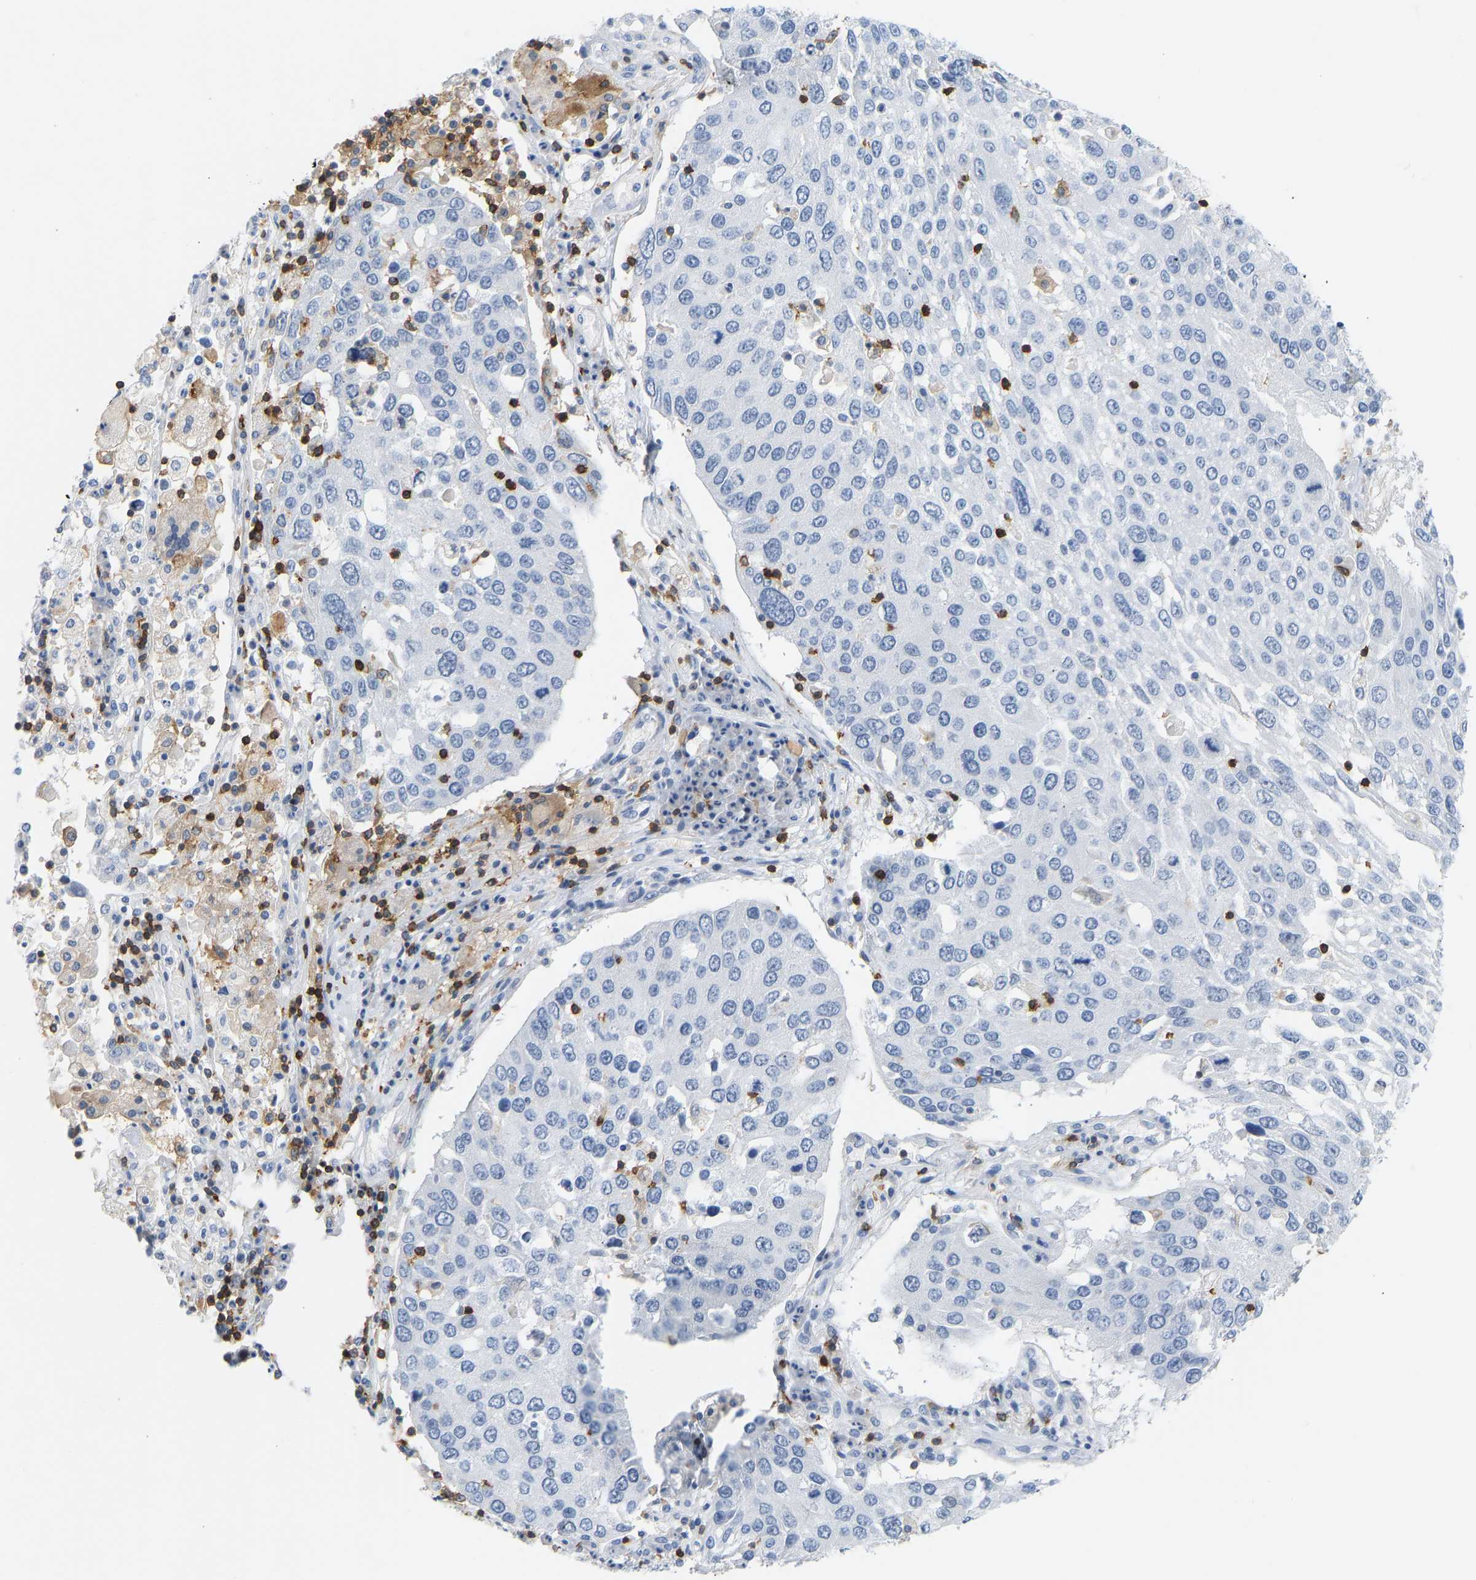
{"staining": {"intensity": "negative", "quantity": "none", "location": "none"}, "tissue": "lung cancer", "cell_type": "Tumor cells", "image_type": "cancer", "snomed": [{"axis": "morphology", "description": "Squamous cell carcinoma, NOS"}, {"axis": "topography", "description": "Lung"}], "caption": "Lung cancer was stained to show a protein in brown. There is no significant positivity in tumor cells.", "gene": "EVL", "patient": {"sex": "male", "age": 65}}